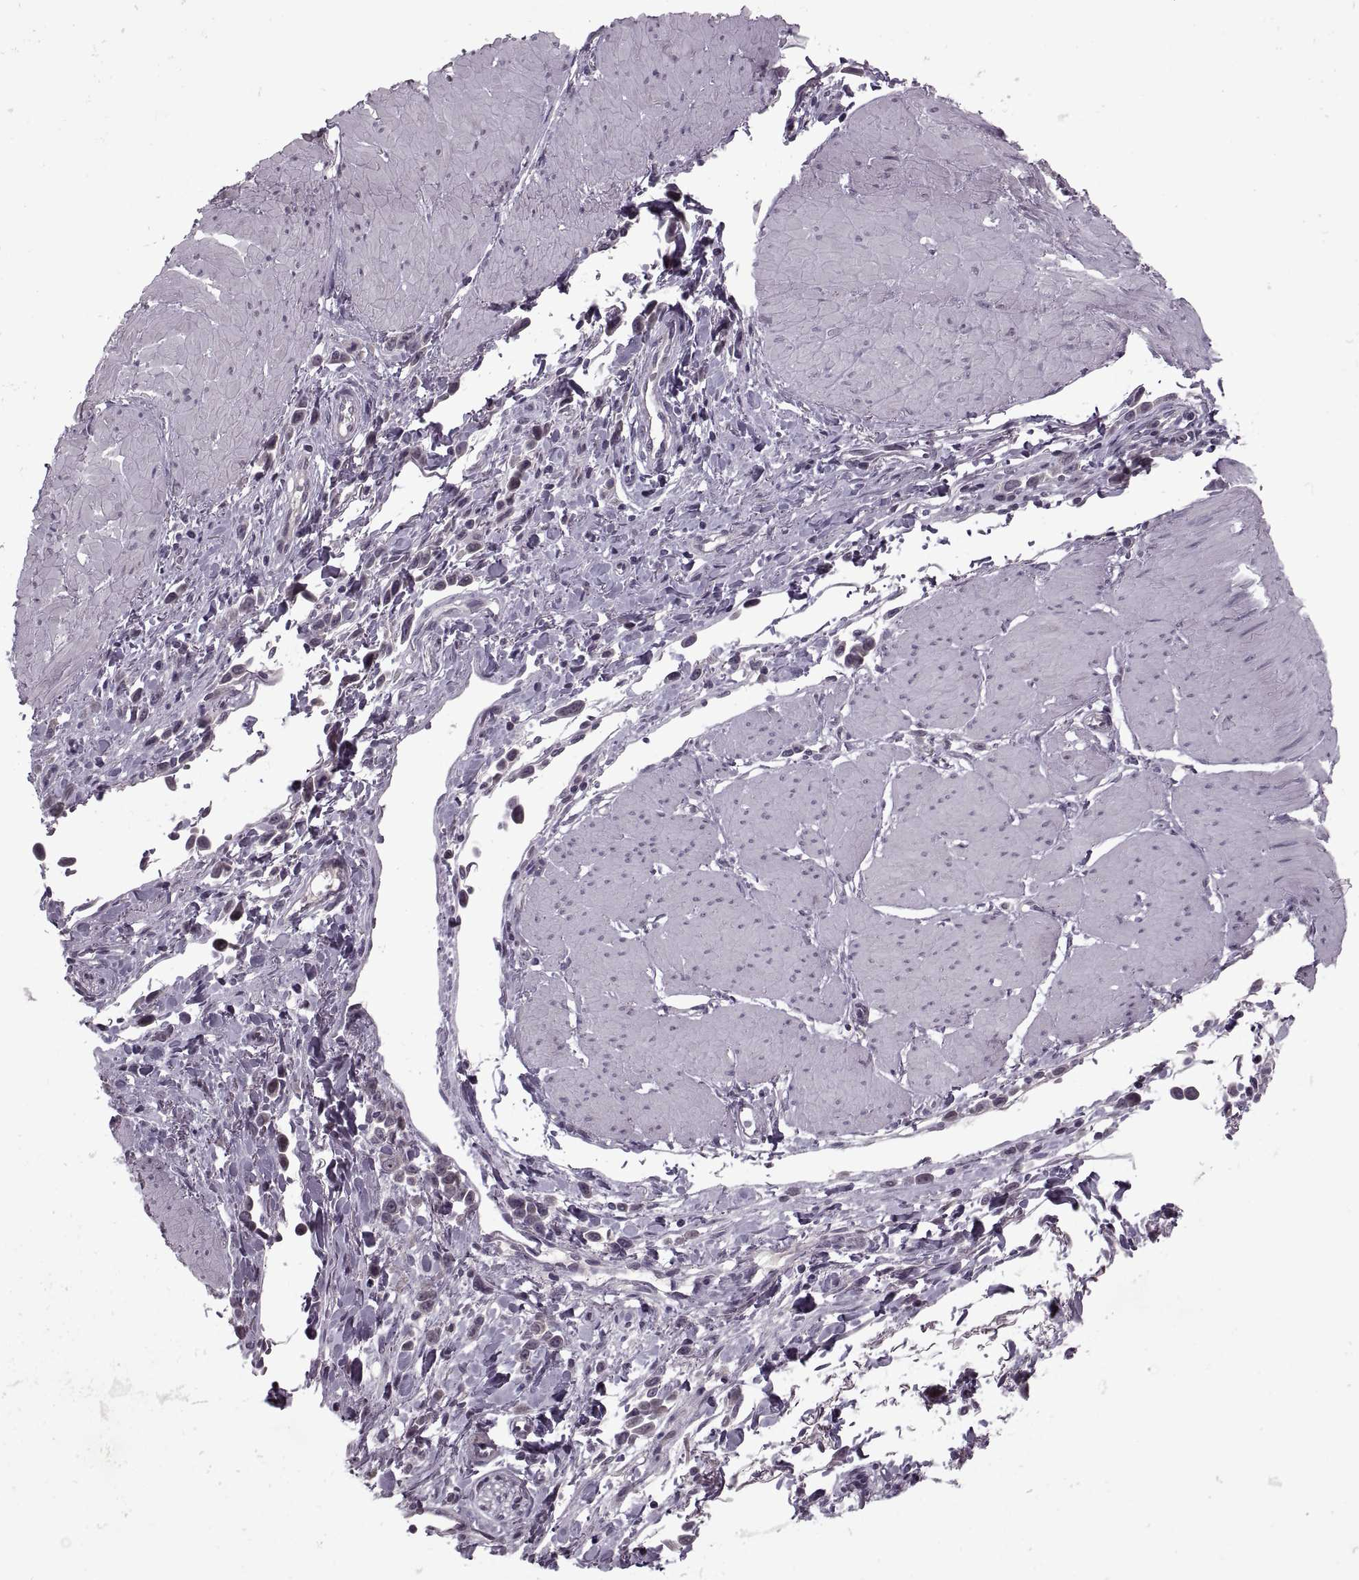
{"staining": {"intensity": "negative", "quantity": "none", "location": "none"}, "tissue": "stomach cancer", "cell_type": "Tumor cells", "image_type": "cancer", "snomed": [{"axis": "morphology", "description": "Adenocarcinoma, NOS"}, {"axis": "topography", "description": "Stomach"}], "caption": "IHC histopathology image of neoplastic tissue: human stomach cancer (adenocarcinoma) stained with DAB shows no significant protein expression in tumor cells. (DAB (3,3'-diaminobenzidine) IHC visualized using brightfield microscopy, high magnification).", "gene": "MGAT4D", "patient": {"sex": "male", "age": 47}}